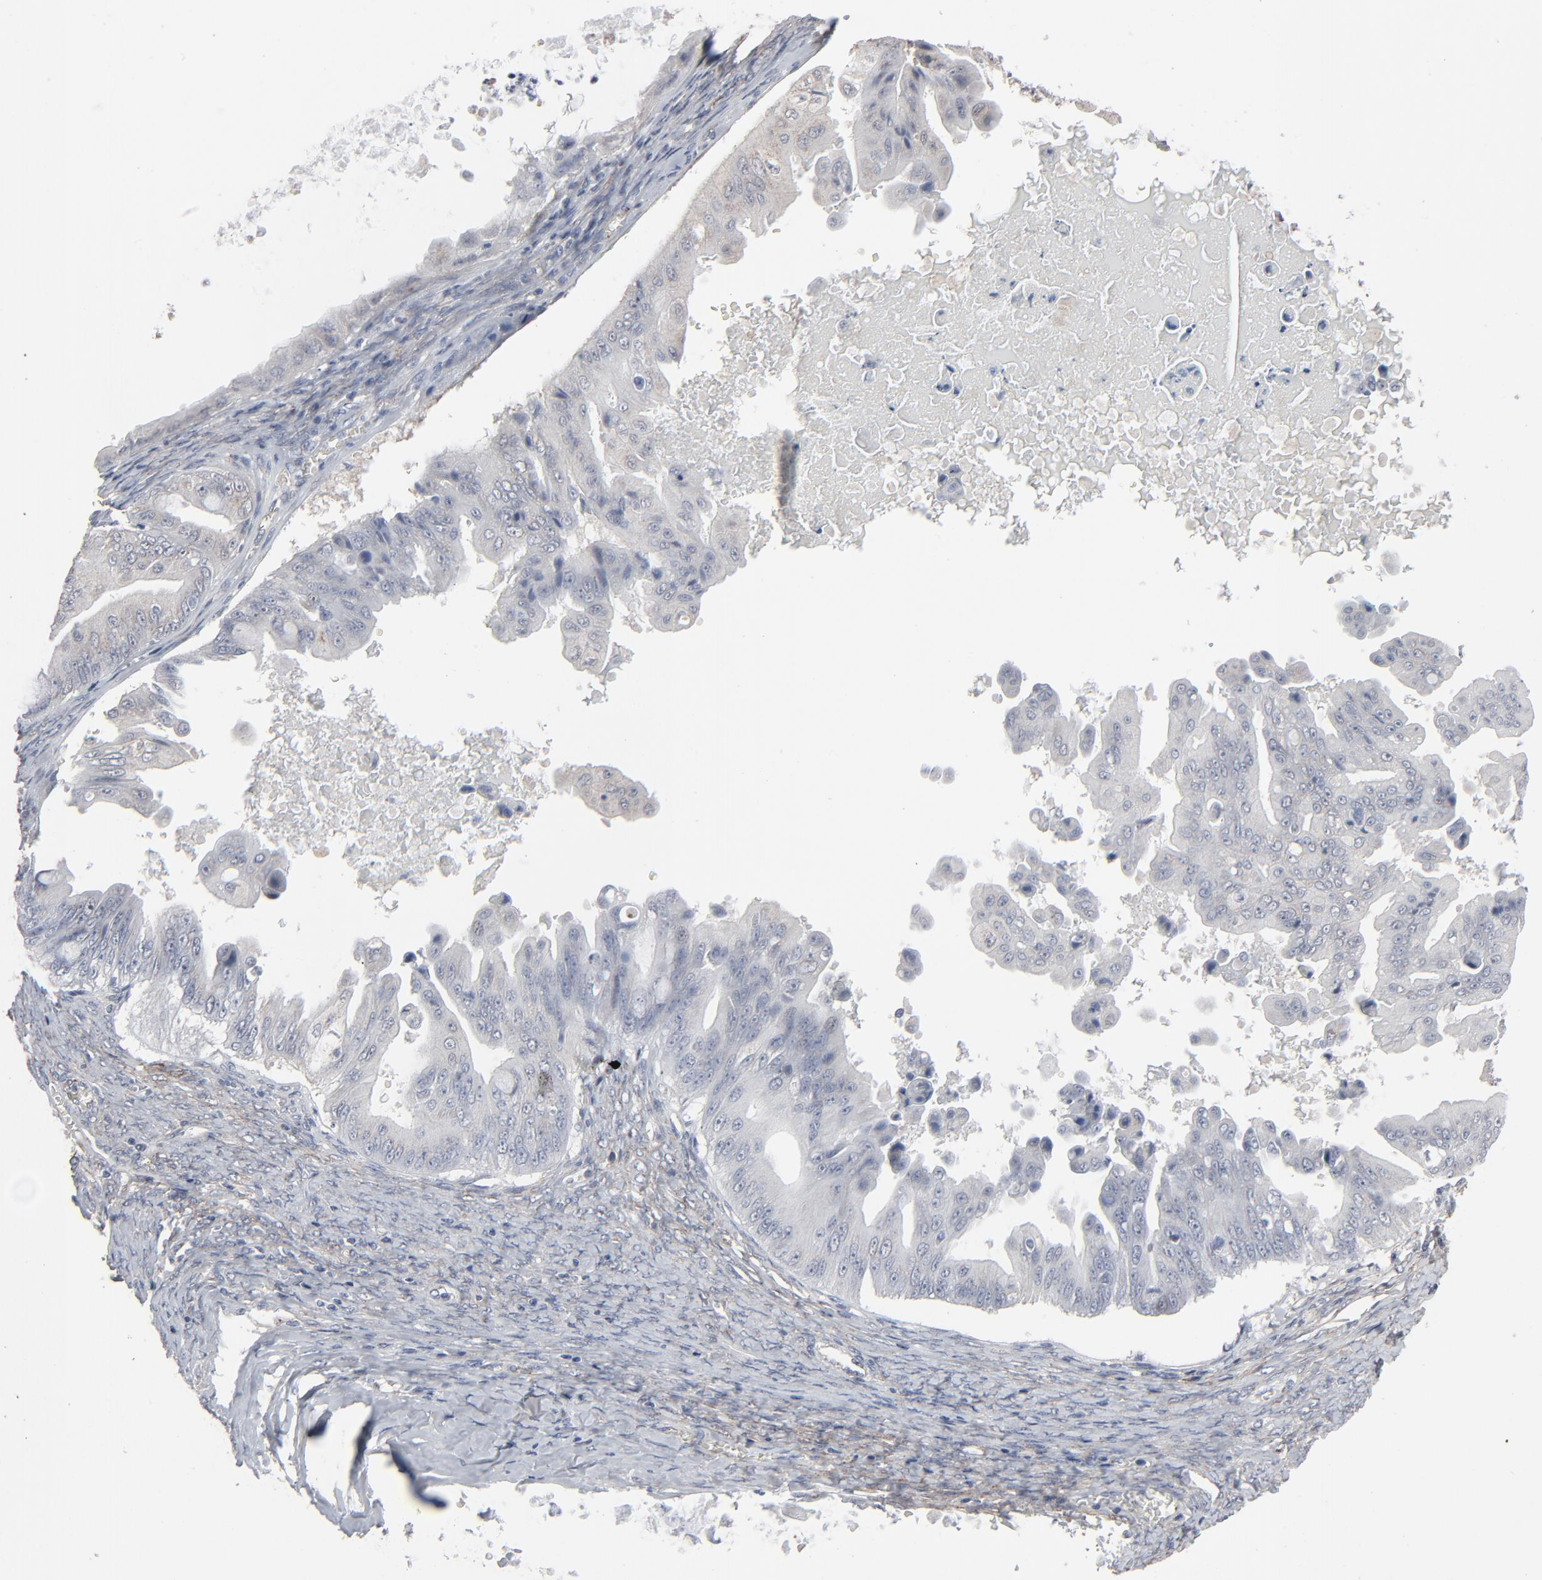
{"staining": {"intensity": "negative", "quantity": "none", "location": "none"}, "tissue": "ovarian cancer", "cell_type": "Tumor cells", "image_type": "cancer", "snomed": [{"axis": "morphology", "description": "Cystadenocarcinoma, mucinous, NOS"}, {"axis": "topography", "description": "Ovary"}], "caption": "The IHC micrograph has no significant expression in tumor cells of ovarian cancer (mucinous cystadenocarcinoma) tissue. (DAB (3,3'-diaminobenzidine) immunohistochemistry (IHC), high magnification).", "gene": "JAM3", "patient": {"sex": "female", "age": 37}}